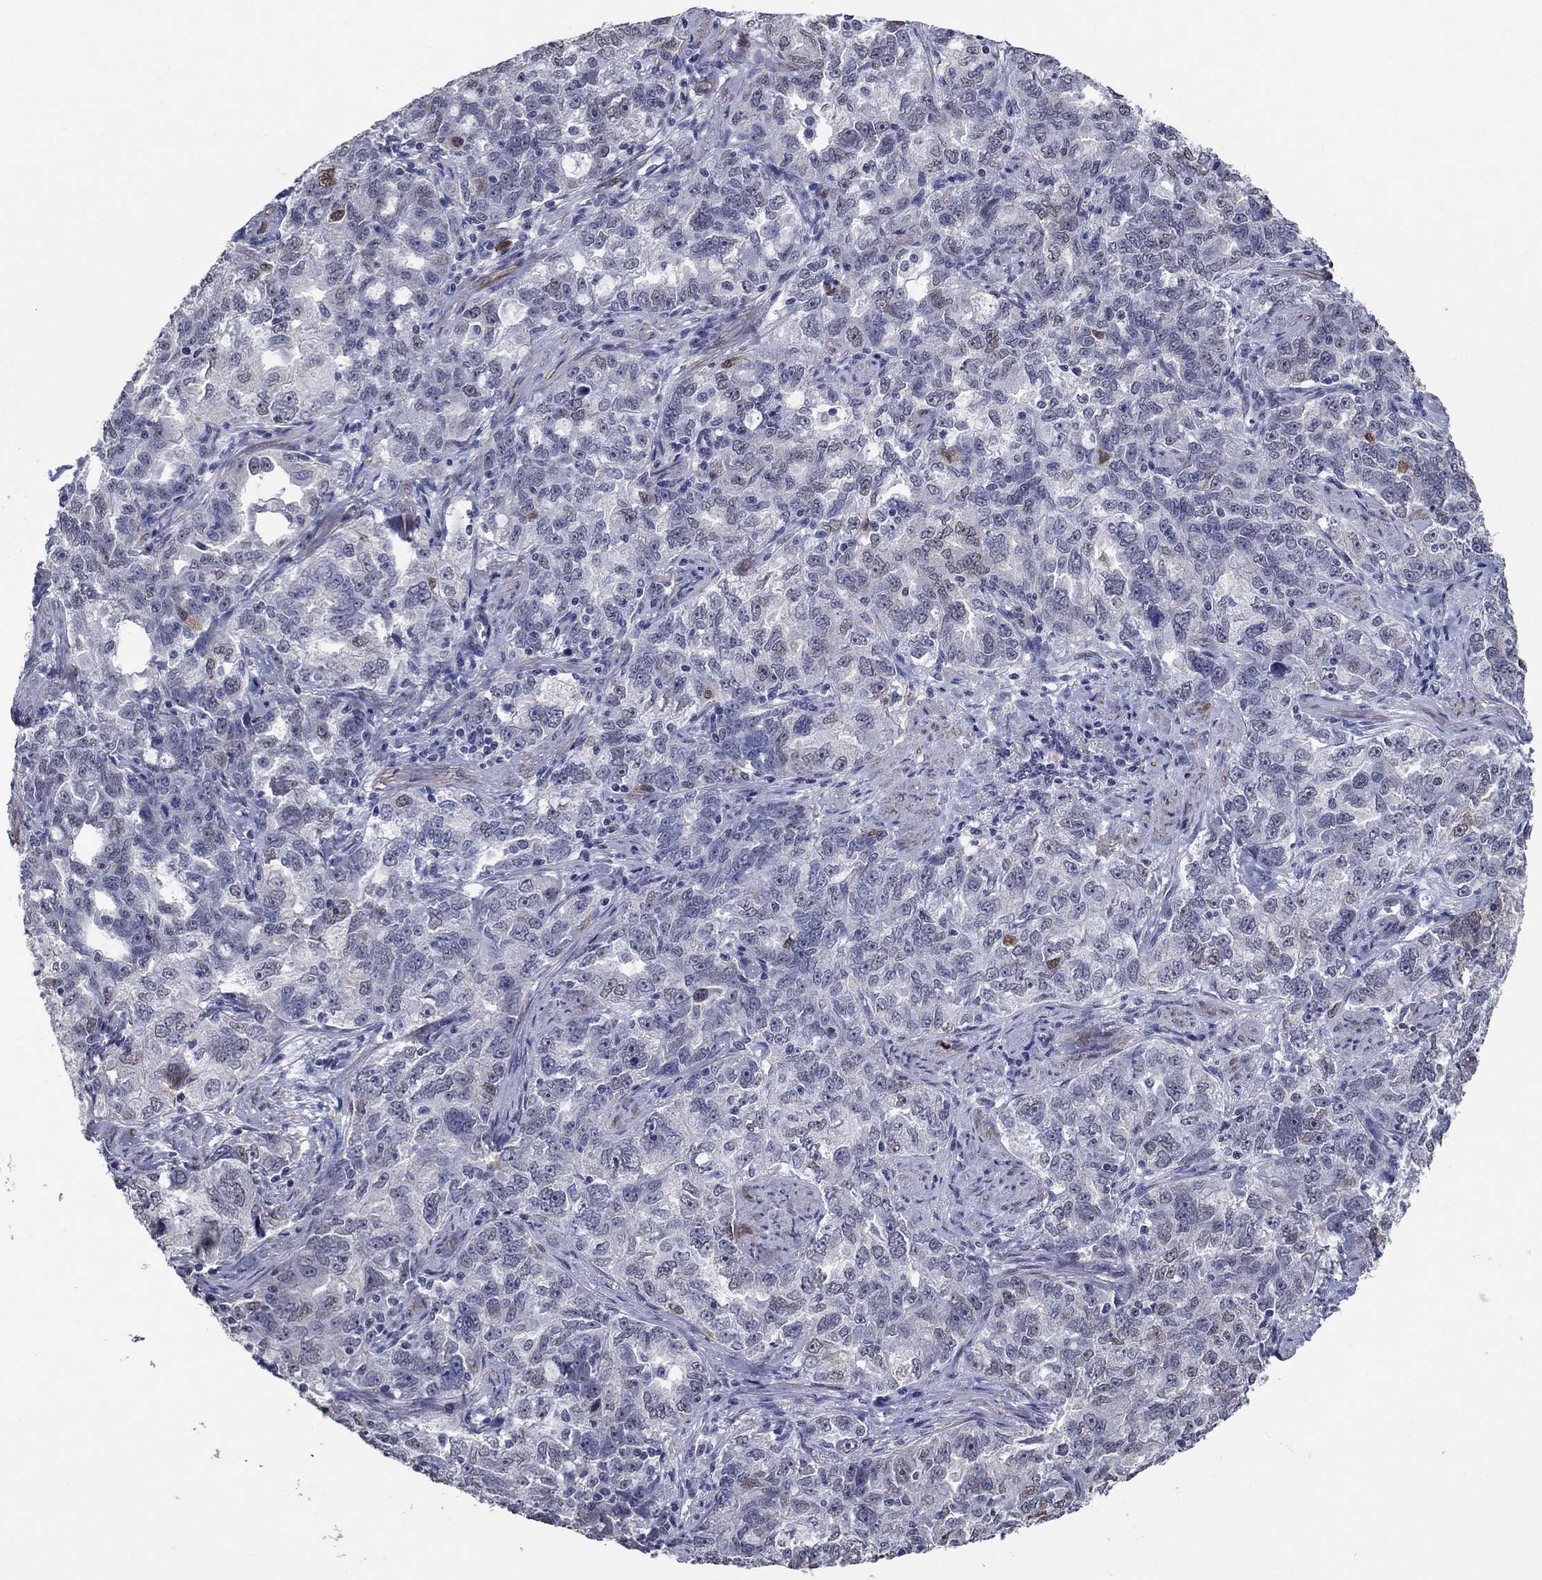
{"staining": {"intensity": "negative", "quantity": "none", "location": "none"}, "tissue": "ovarian cancer", "cell_type": "Tumor cells", "image_type": "cancer", "snomed": [{"axis": "morphology", "description": "Cystadenocarcinoma, serous, NOS"}, {"axis": "topography", "description": "Ovary"}], "caption": "Immunohistochemistry of human ovarian cancer demonstrates no staining in tumor cells.", "gene": "TYMS", "patient": {"sex": "female", "age": 51}}